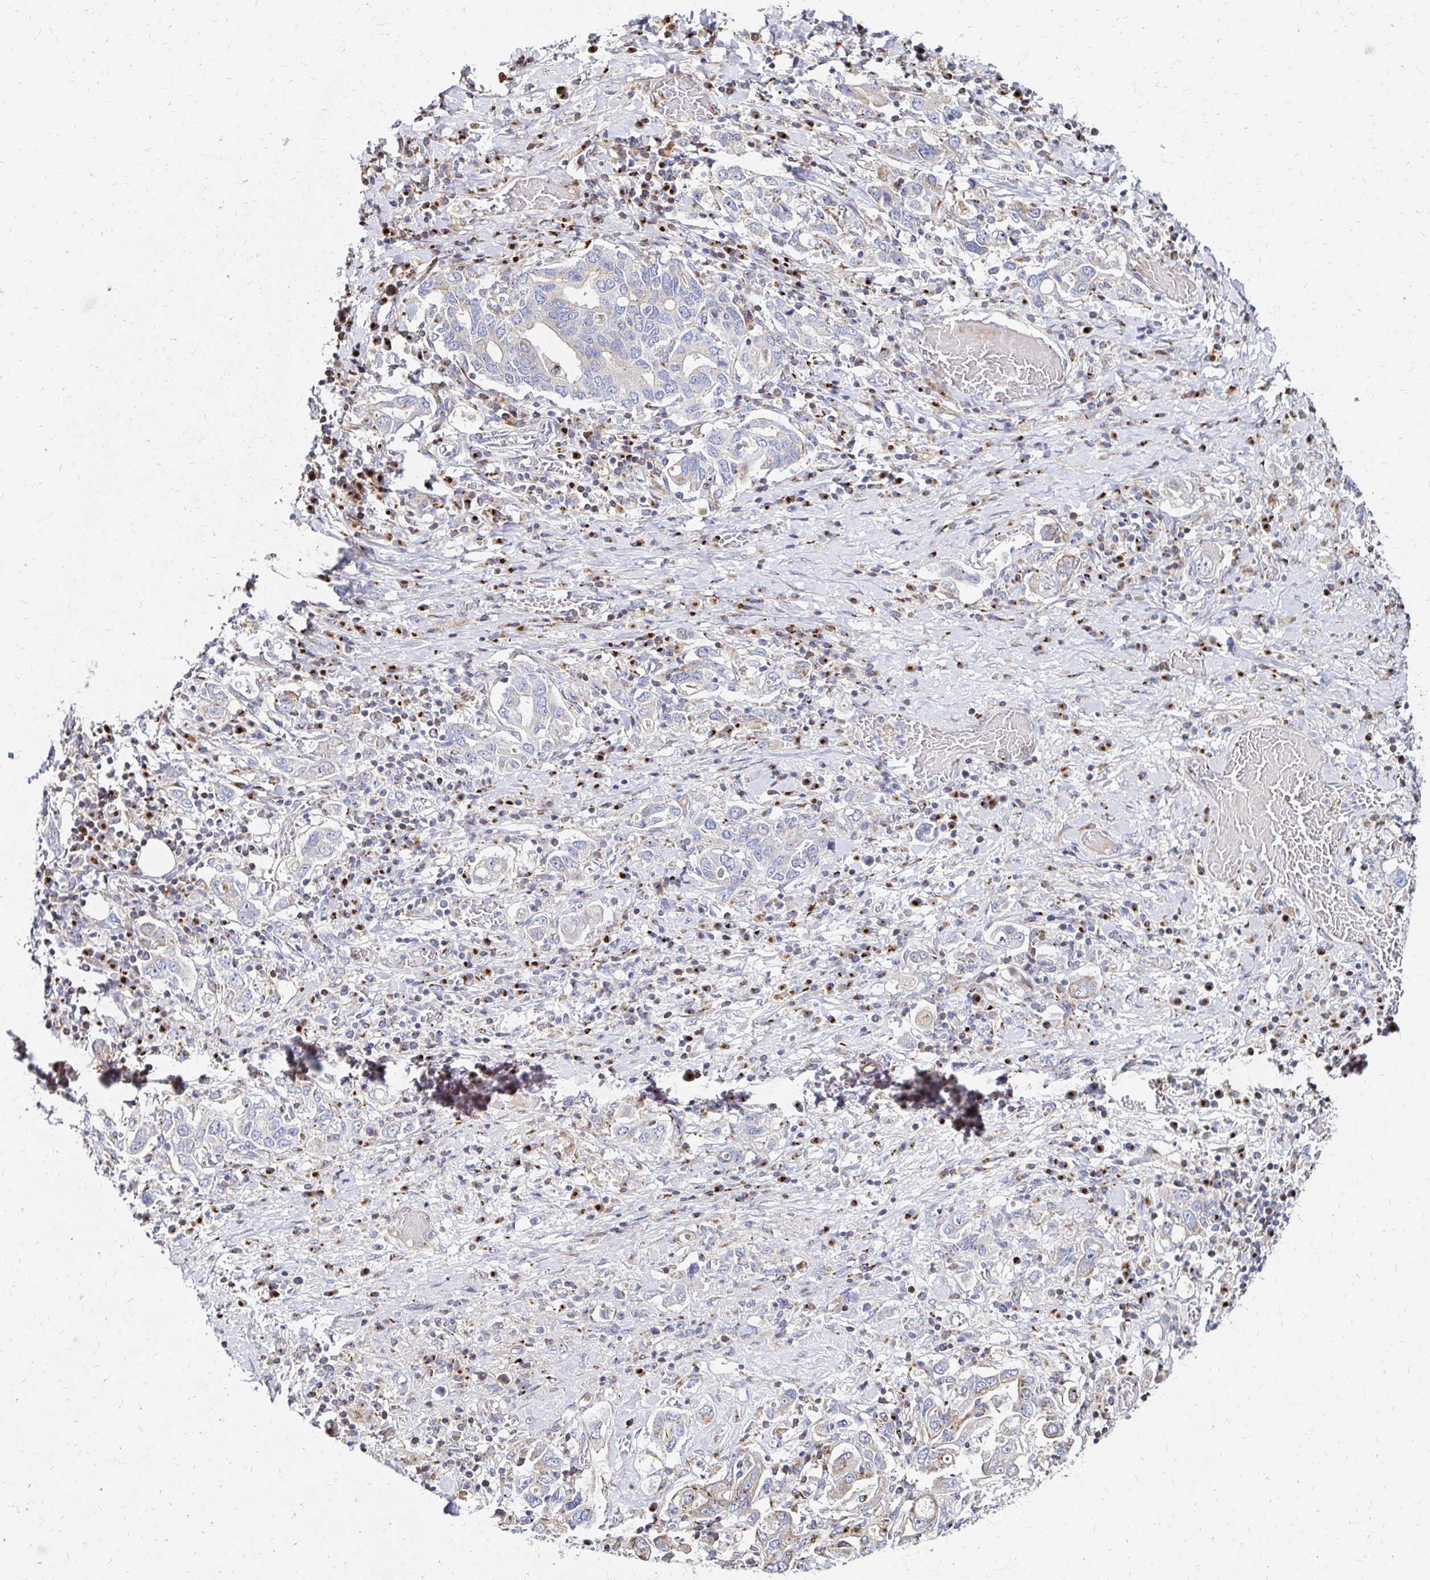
{"staining": {"intensity": "weak", "quantity": "<25%", "location": "cytoplasmic/membranous"}, "tissue": "stomach cancer", "cell_type": "Tumor cells", "image_type": "cancer", "snomed": [{"axis": "morphology", "description": "Adenocarcinoma, NOS"}, {"axis": "topography", "description": "Stomach, upper"}, {"axis": "topography", "description": "Stomach"}], "caption": "IHC image of neoplastic tissue: adenocarcinoma (stomach) stained with DAB reveals no significant protein expression in tumor cells.", "gene": "MAN1A1", "patient": {"sex": "male", "age": 62}}